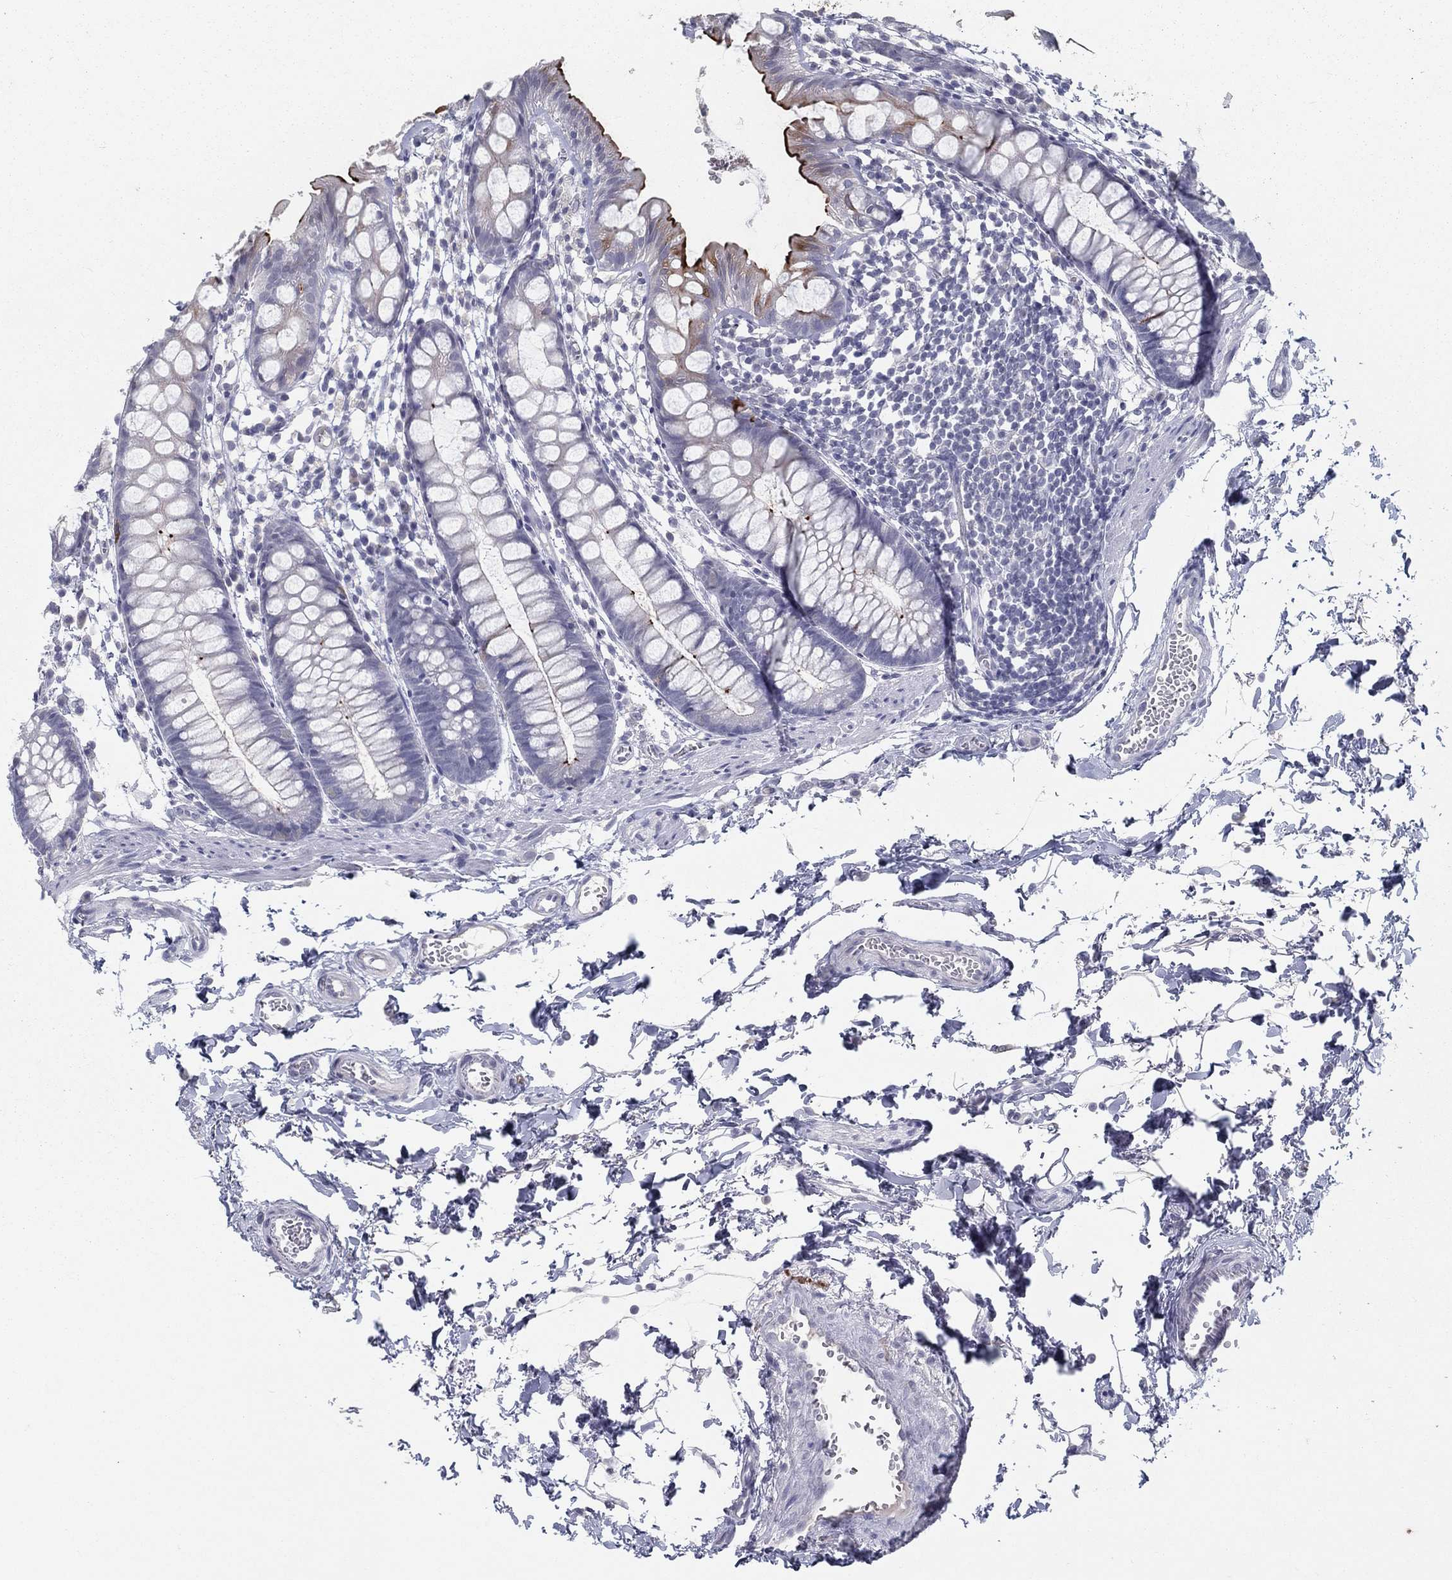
{"staining": {"intensity": "strong", "quantity": "<25%", "location": "cytoplasmic/membranous"}, "tissue": "rectum", "cell_type": "Glandular cells", "image_type": "normal", "snomed": [{"axis": "morphology", "description": "Normal tissue, NOS"}, {"axis": "topography", "description": "Rectum"}], "caption": "IHC staining of unremarkable rectum, which reveals medium levels of strong cytoplasmic/membranous positivity in about <25% of glandular cells indicating strong cytoplasmic/membranous protein positivity. The staining was performed using DAB (3,3'-diaminobenzidine) (brown) for protein detection and nuclei were counterstained in hematoxylin (blue).", "gene": "ACE2", "patient": {"sex": "male", "age": 57}}